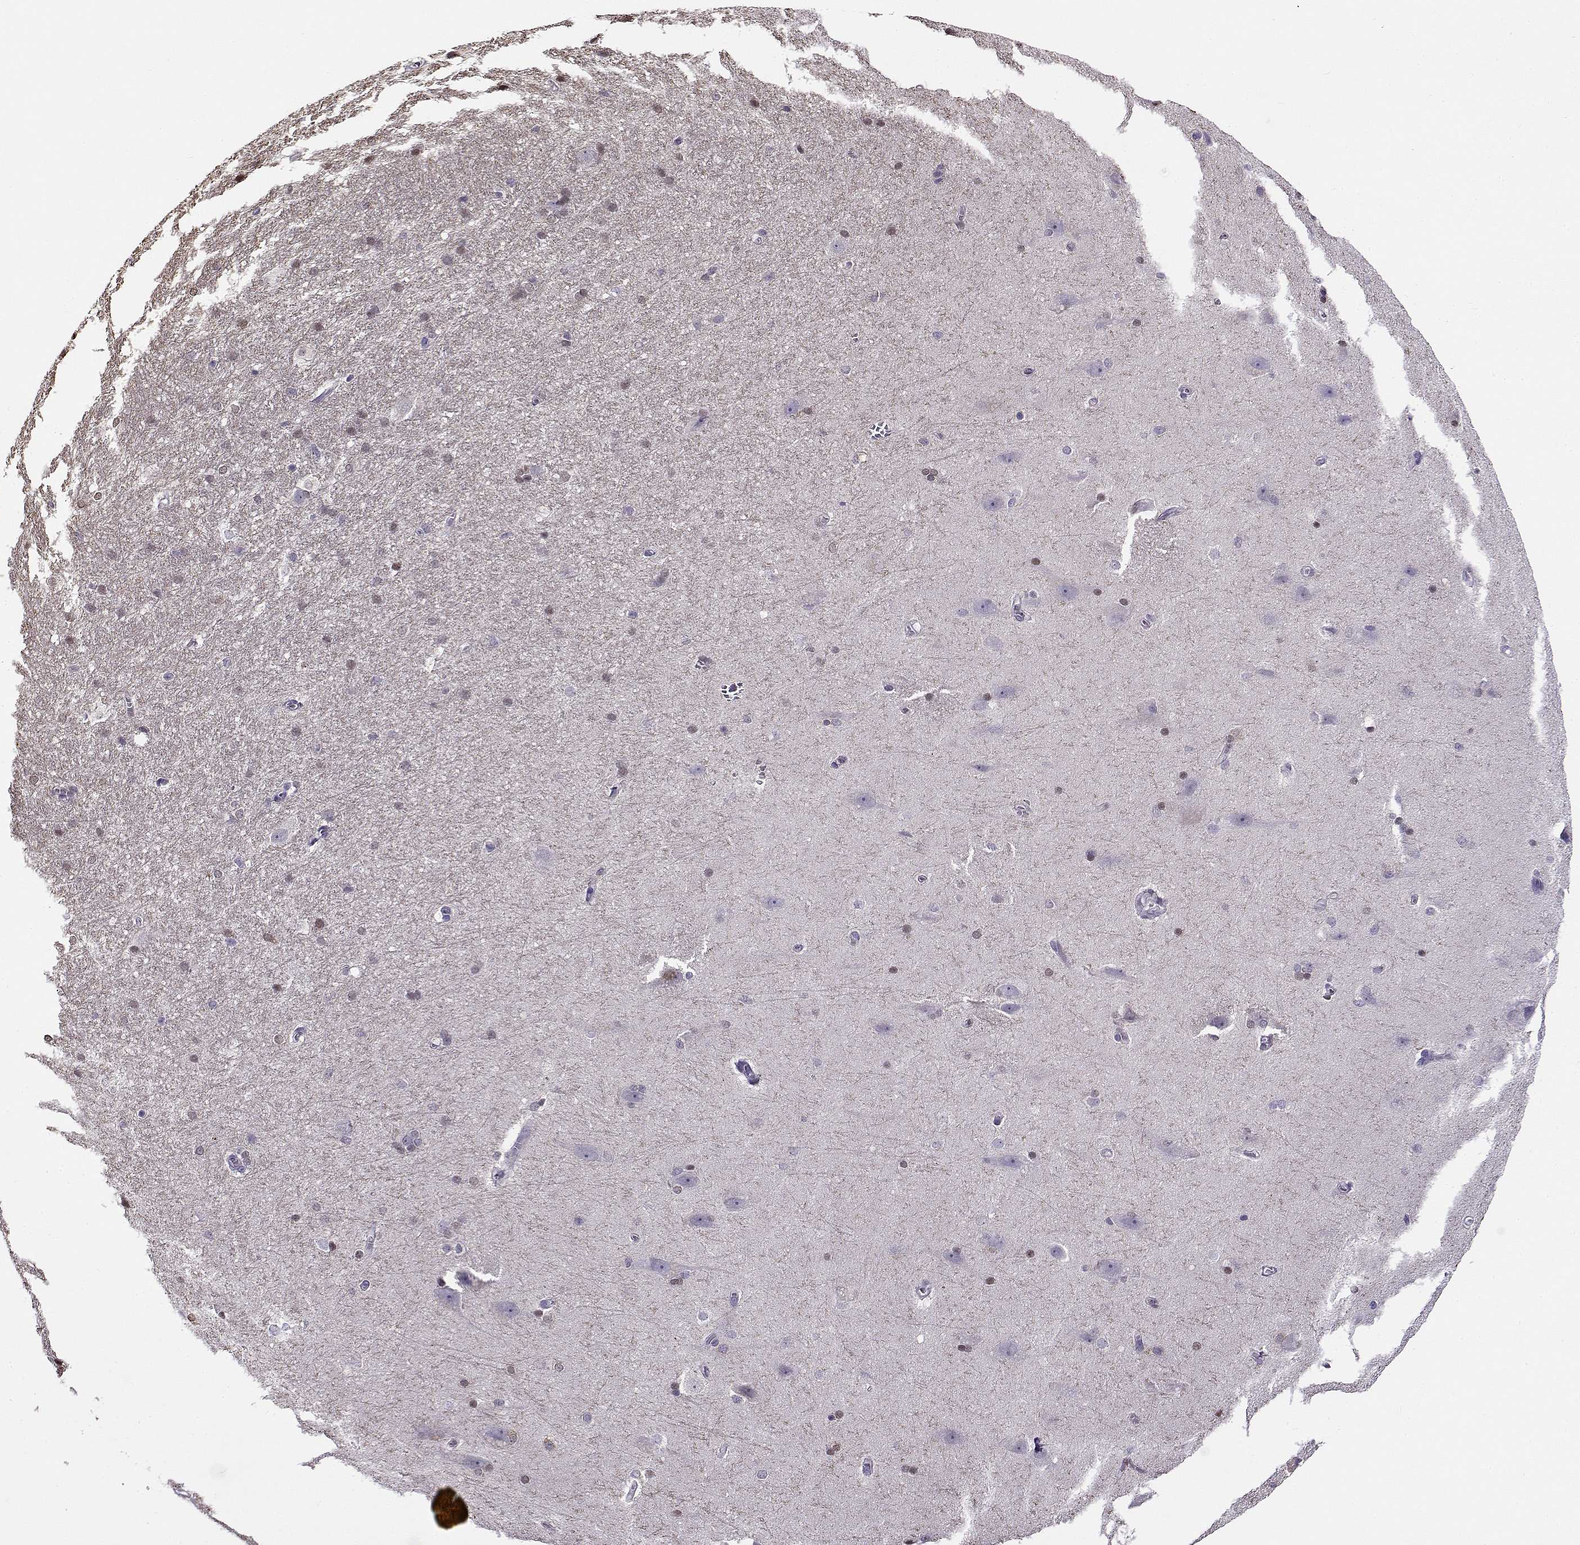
{"staining": {"intensity": "strong", "quantity": "<25%", "location": "cytoplasmic/membranous,nuclear"}, "tissue": "hippocampus", "cell_type": "Glial cells", "image_type": "normal", "snomed": [{"axis": "morphology", "description": "Normal tissue, NOS"}, {"axis": "topography", "description": "Cerebral cortex"}, {"axis": "topography", "description": "Hippocampus"}], "caption": "A medium amount of strong cytoplasmic/membranous,nuclear positivity is seen in approximately <25% of glial cells in normal hippocampus.", "gene": "UCP3", "patient": {"sex": "female", "age": 19}}